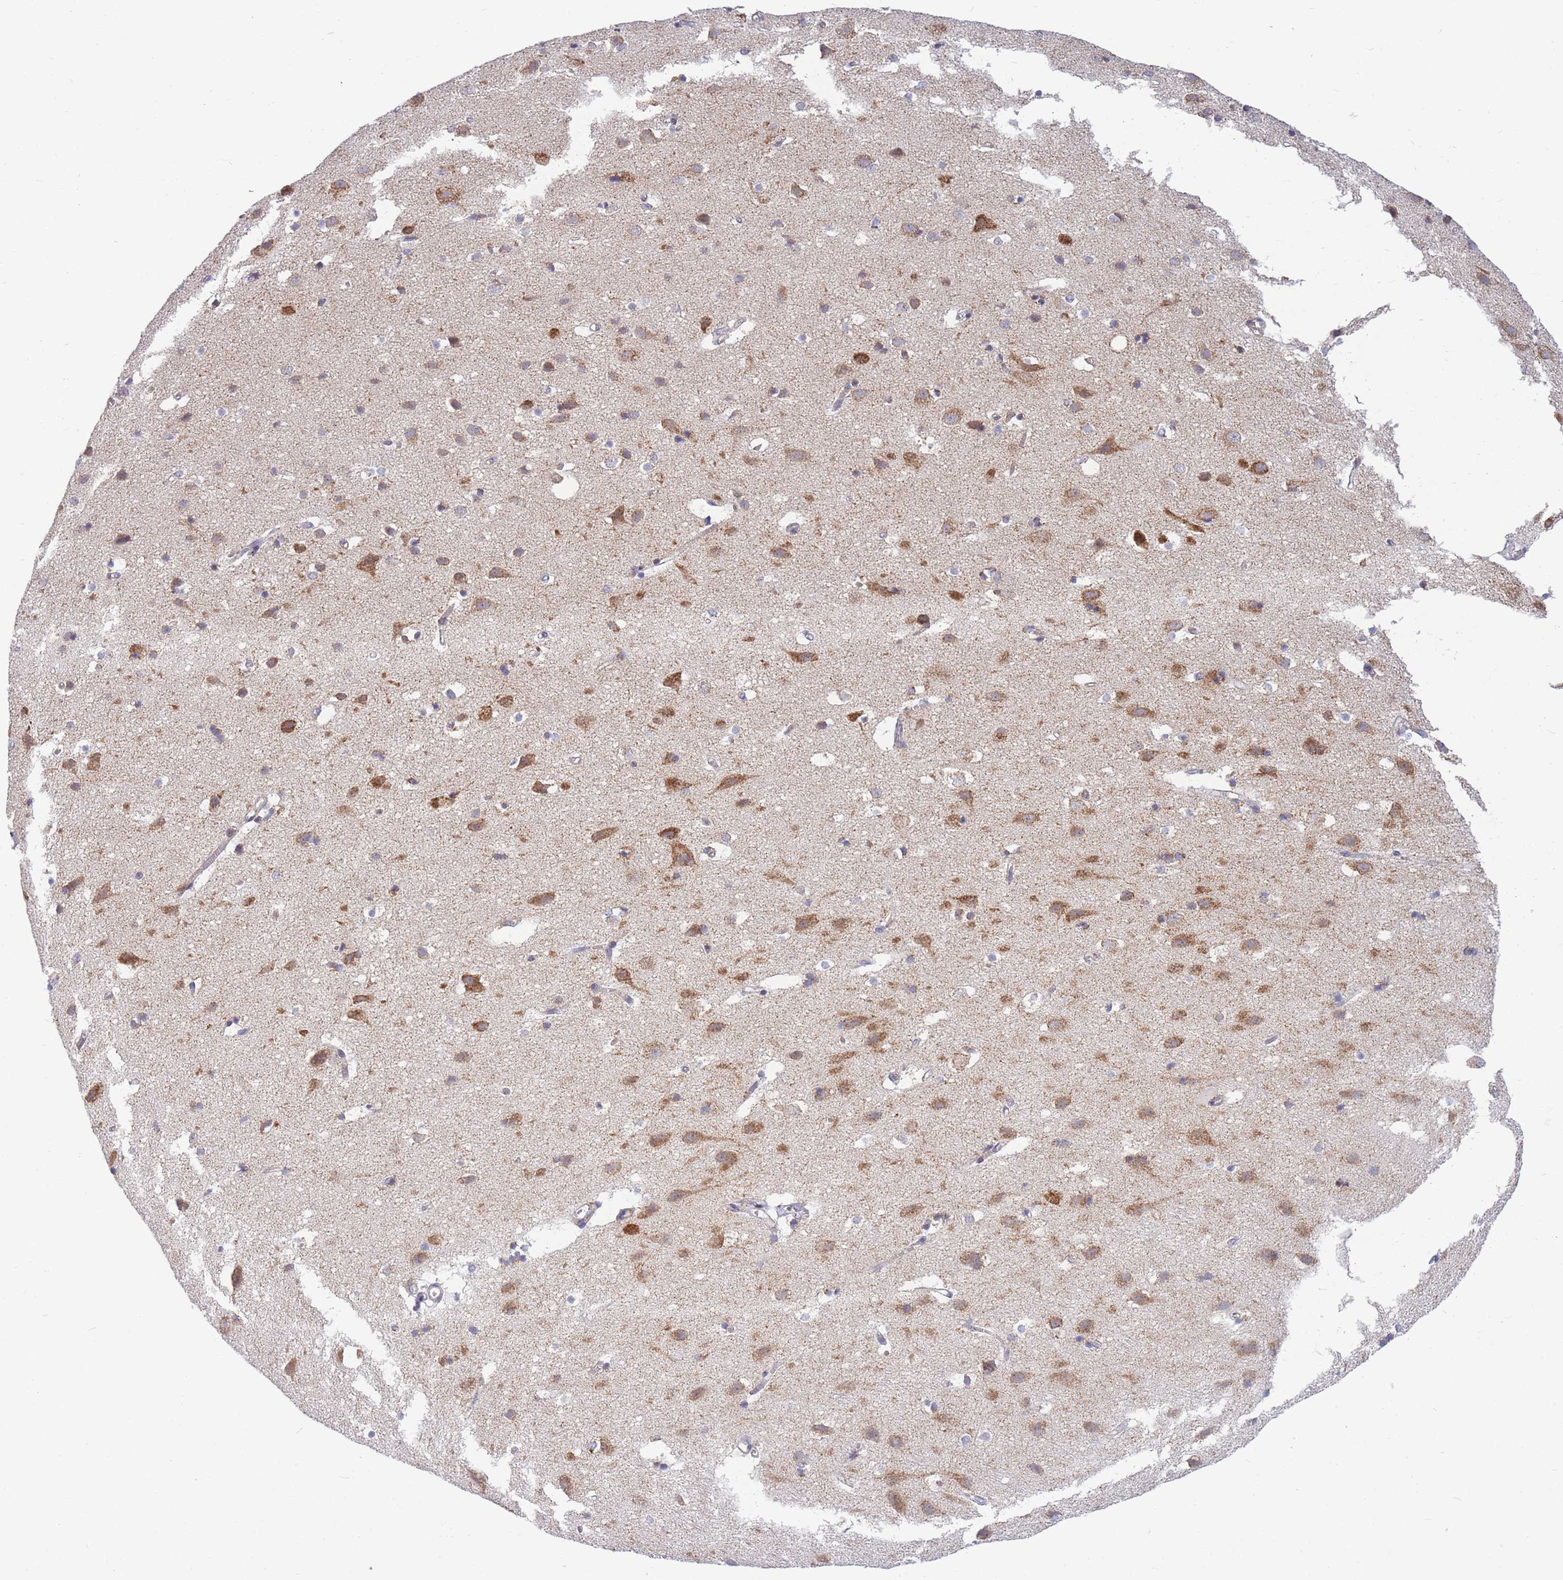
{"staining": {"intensity": "weak", "quantity": "<25%", "location": "cytoplasmic/membranous"}, "tissue": "cerebral cortex", "cell_type": "Endothelial cells", "image_type": "normal", "snomed": [{"axis": "morphology", "description": "Normal tissue, NOS"}, {"axis": "topography", "description": "Cerebral cortex"}], "caption": "DAB (3,3'-diaminobenzidine) immunohistochemical staining of normal human cerebral cortex exhibits no significant positivity in endothelial cells.", "gene": "MRPS11", "patient": {"sex": "male", "age": 54}}